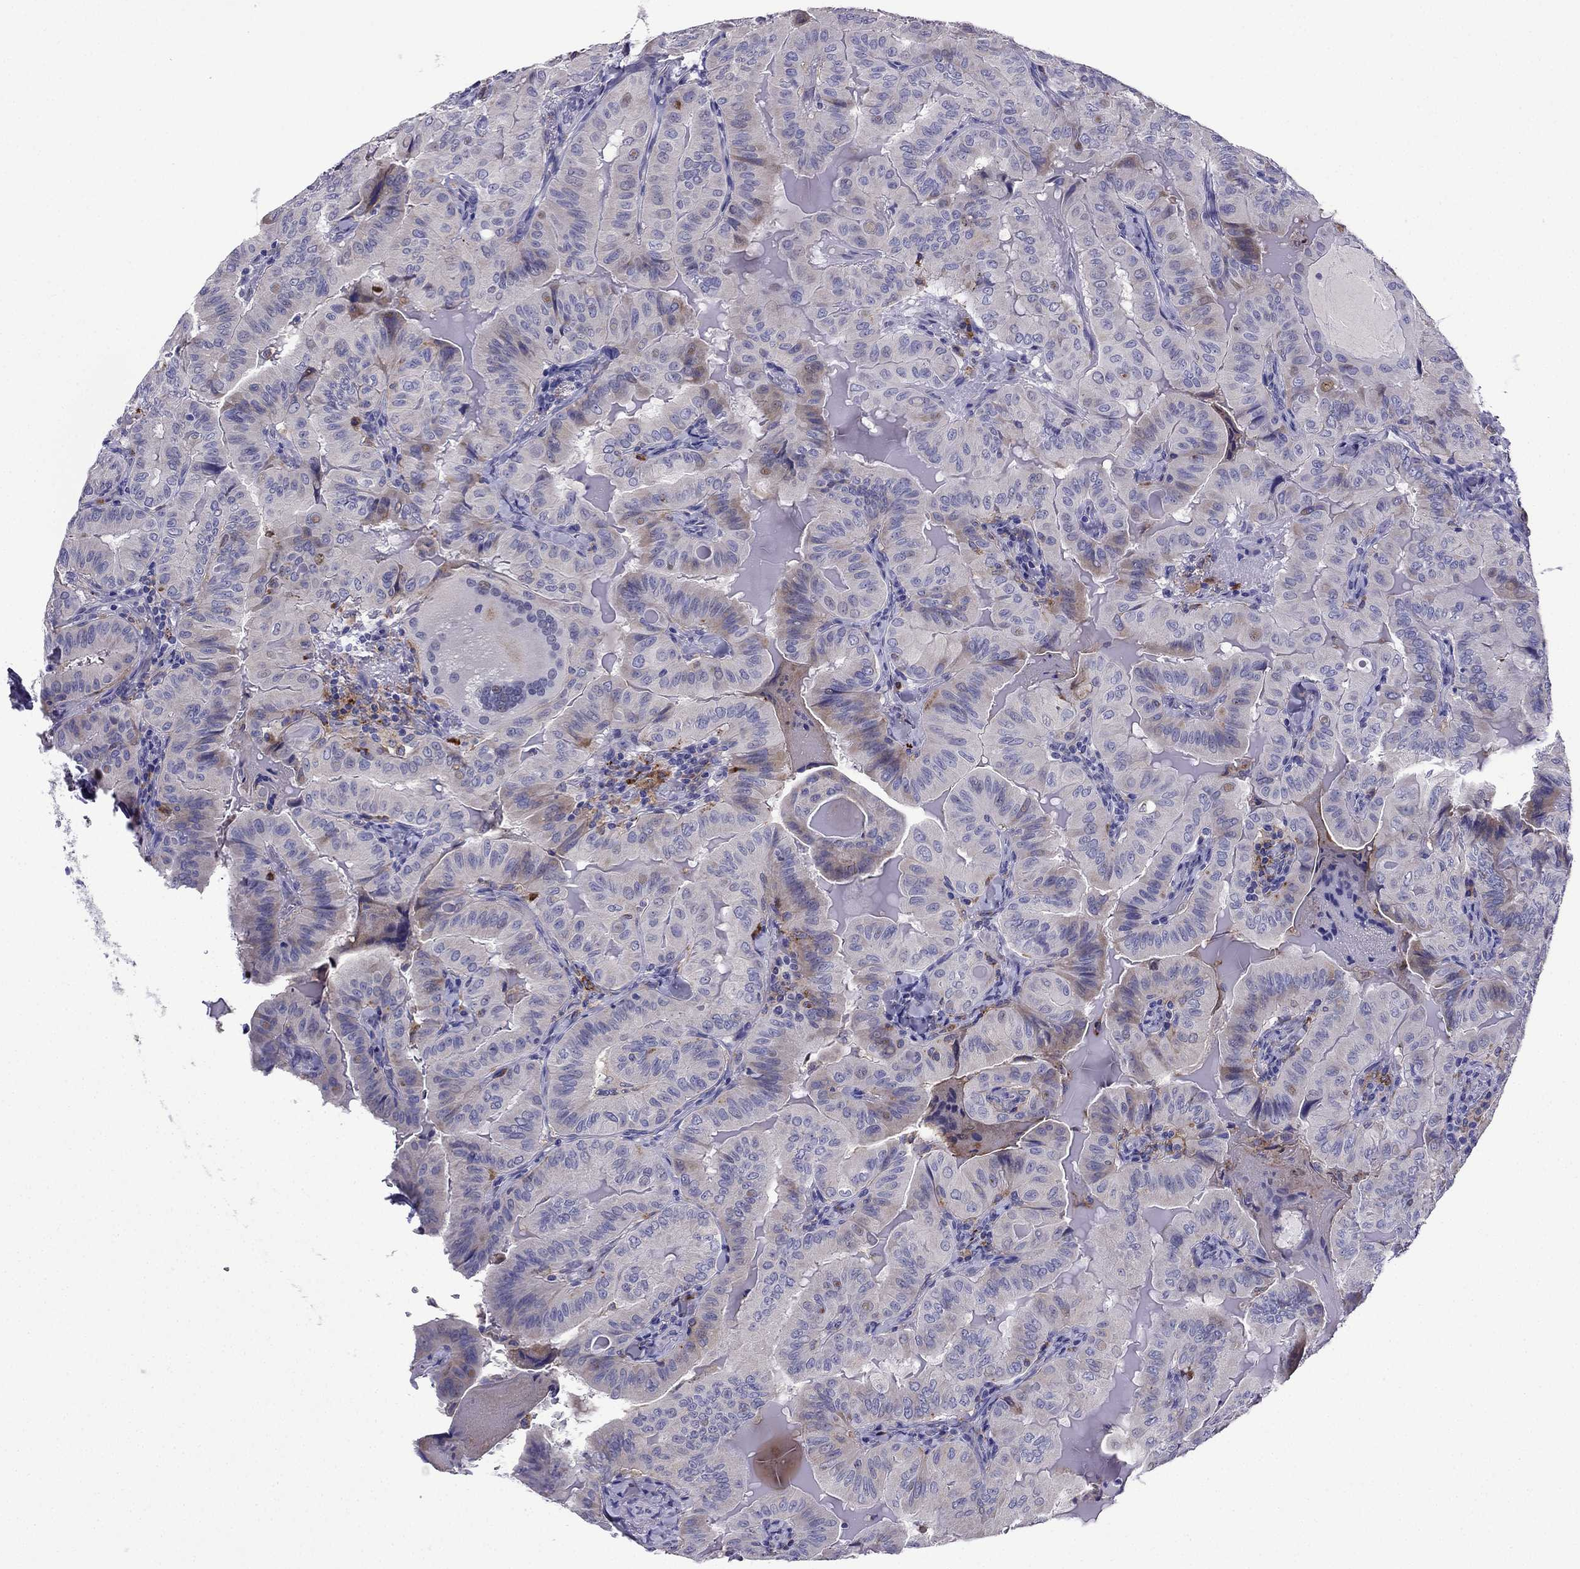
{"staining": {"intensity": "moderate", "quantity": "<25%", "location": "cytoplasmic/membranous"}, "tissue": "thyroid cancer", "cell_type": "Tumor cells", "image_type": "cancer", "snomed": [{"axis": "morphology", "description": "Papillary adenocarcinoma, NOS"}, {"axis": "topography", "description": "Thyroid gland"}], "caption": "The photomicrograph displays immunohistochemical staining of thyroid cancer. There is moderate cytoplasmic/membranous staining is present in about <25% of tumor cells.", "gene": "TSSK4", "patient": {"sex": "female", "age": 68}}